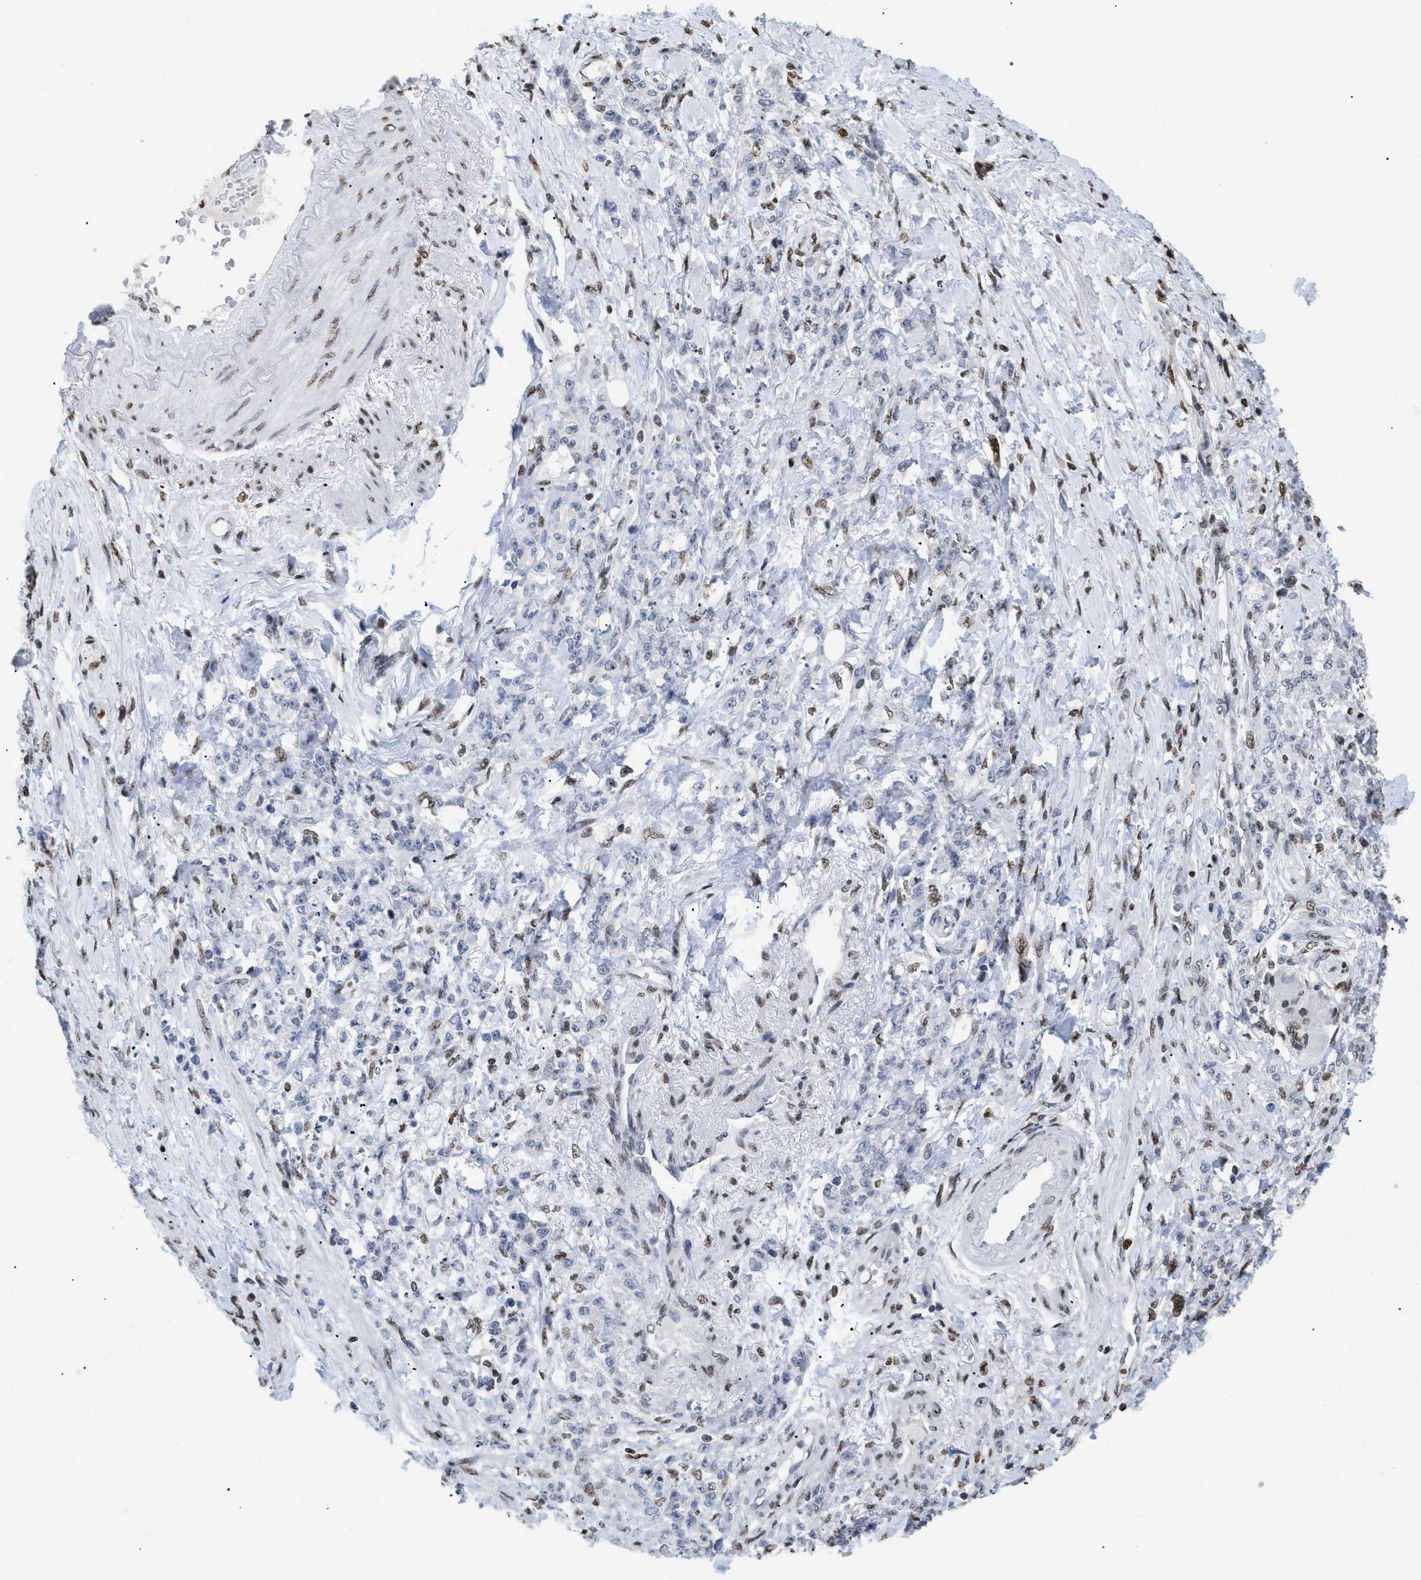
{"staining": {"intensity": "weak", "quantity": "<25%", "location": "nuclear"}, "tissue": "stomach cancer", "cell_type": "Tumor cells", "image_type": "cancer", "snomed": [{"axis": "morphology", "description": "Adenocarcinoma, NOS"}, {"axis": "topography", "description": "Stomach"}], "caption": "Immunohistochemical staining of adenocarcinoma (stomach) reveals no significant positivity in tumor cells.", "gene": "HMGN2", "patient": {"sex": "male", "age": 82}}